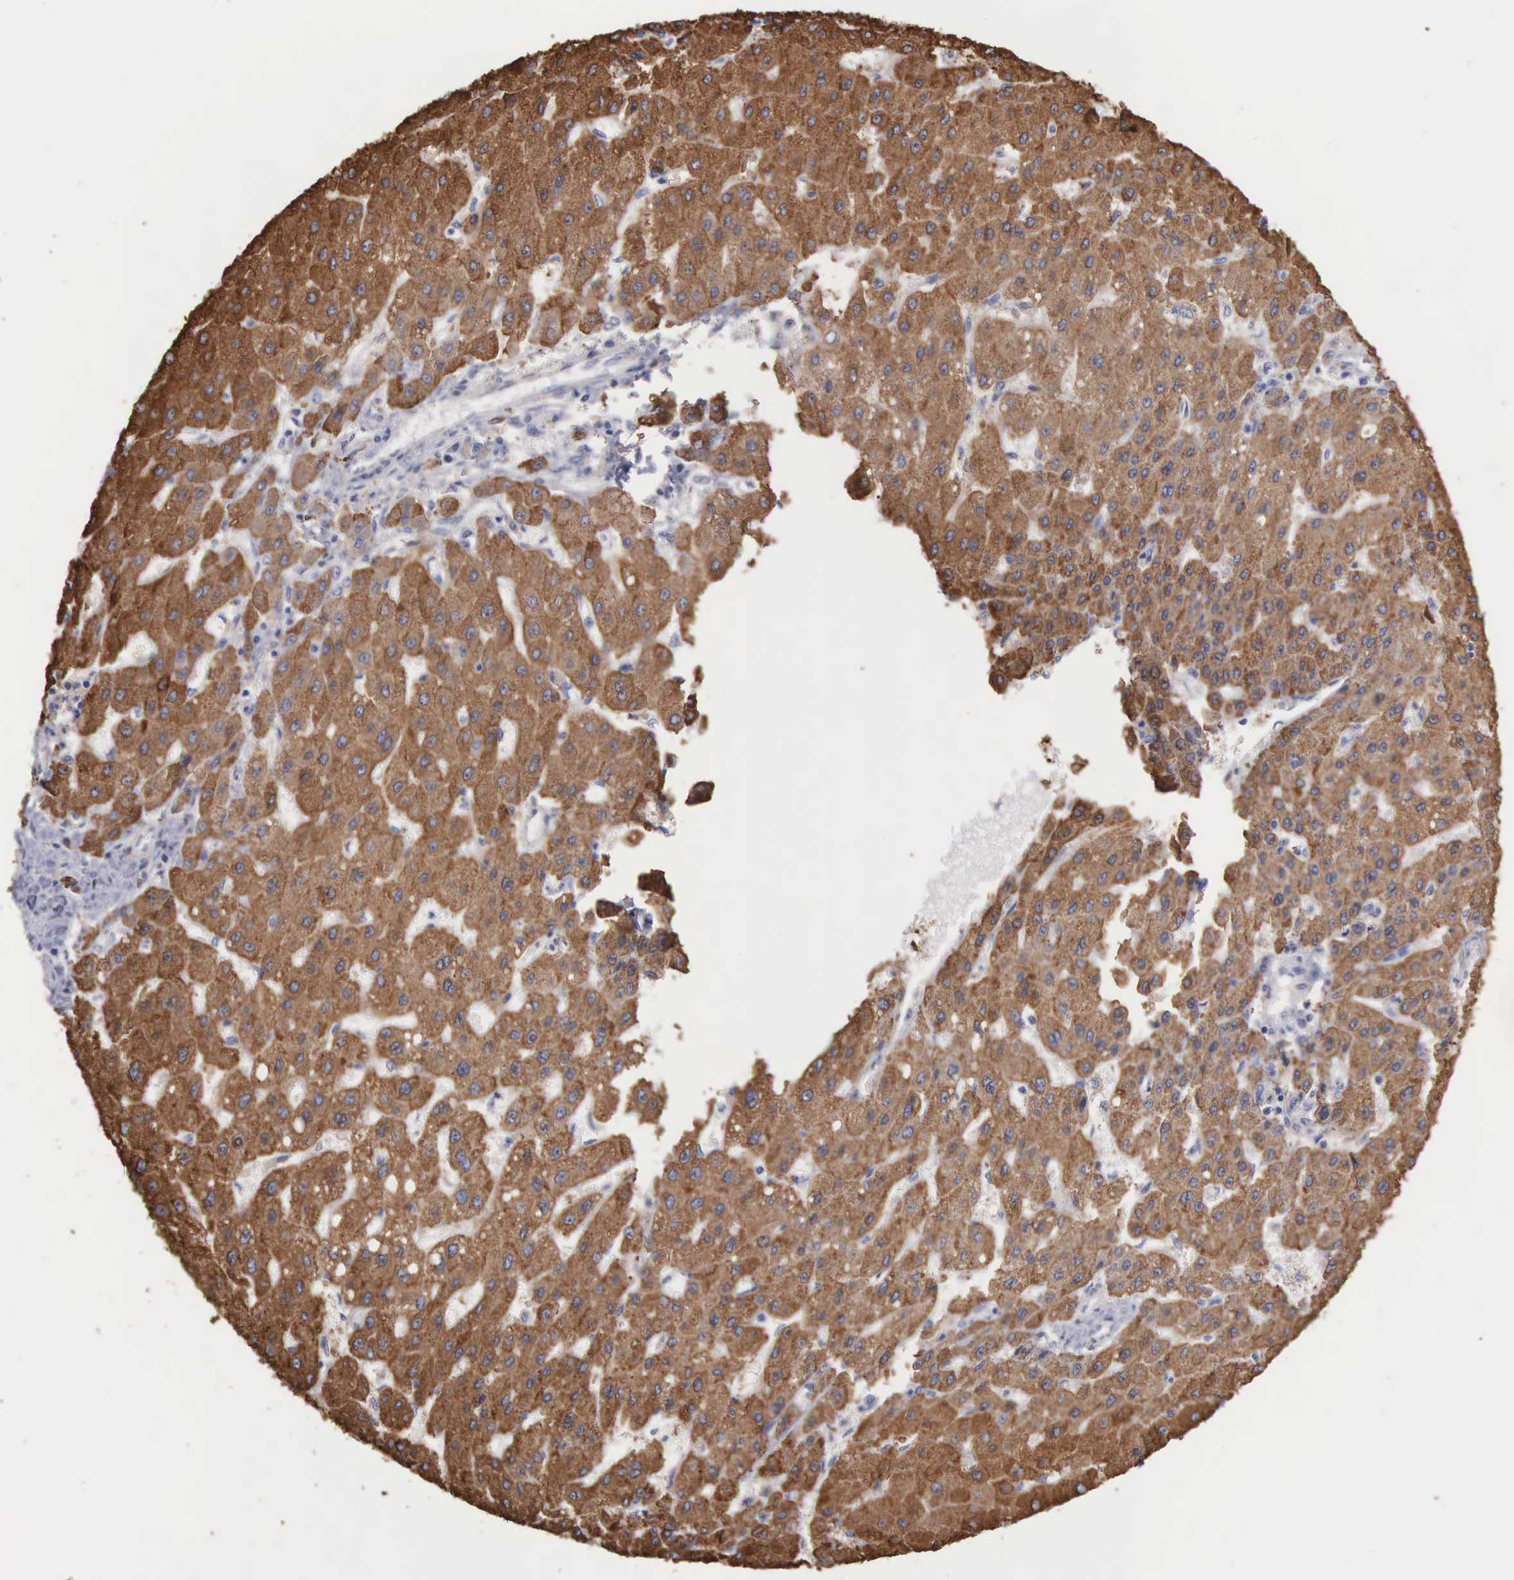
{"staining": {"intensity": "strong", "quantity": ">75%", "location": "cytoplasmic/membranous"}, "tissue": "liver cancer", "cell_type": "Tumor cells", "image_type": "cancer", "snomed": [{"axis": "morphology", "description": "Carcinoma, Hepatocellular, NOS"}, {"axis": "topography", "description": "Liver"}], "caption": "Immunohistochemistry (IHC) of liver cancer demonstrates high levels of strong cytoplasmic/membranous expression in approximately >75% of tumor cells.", "gene": "LIN52", "patient": {"sex": "female", "age": 52}}